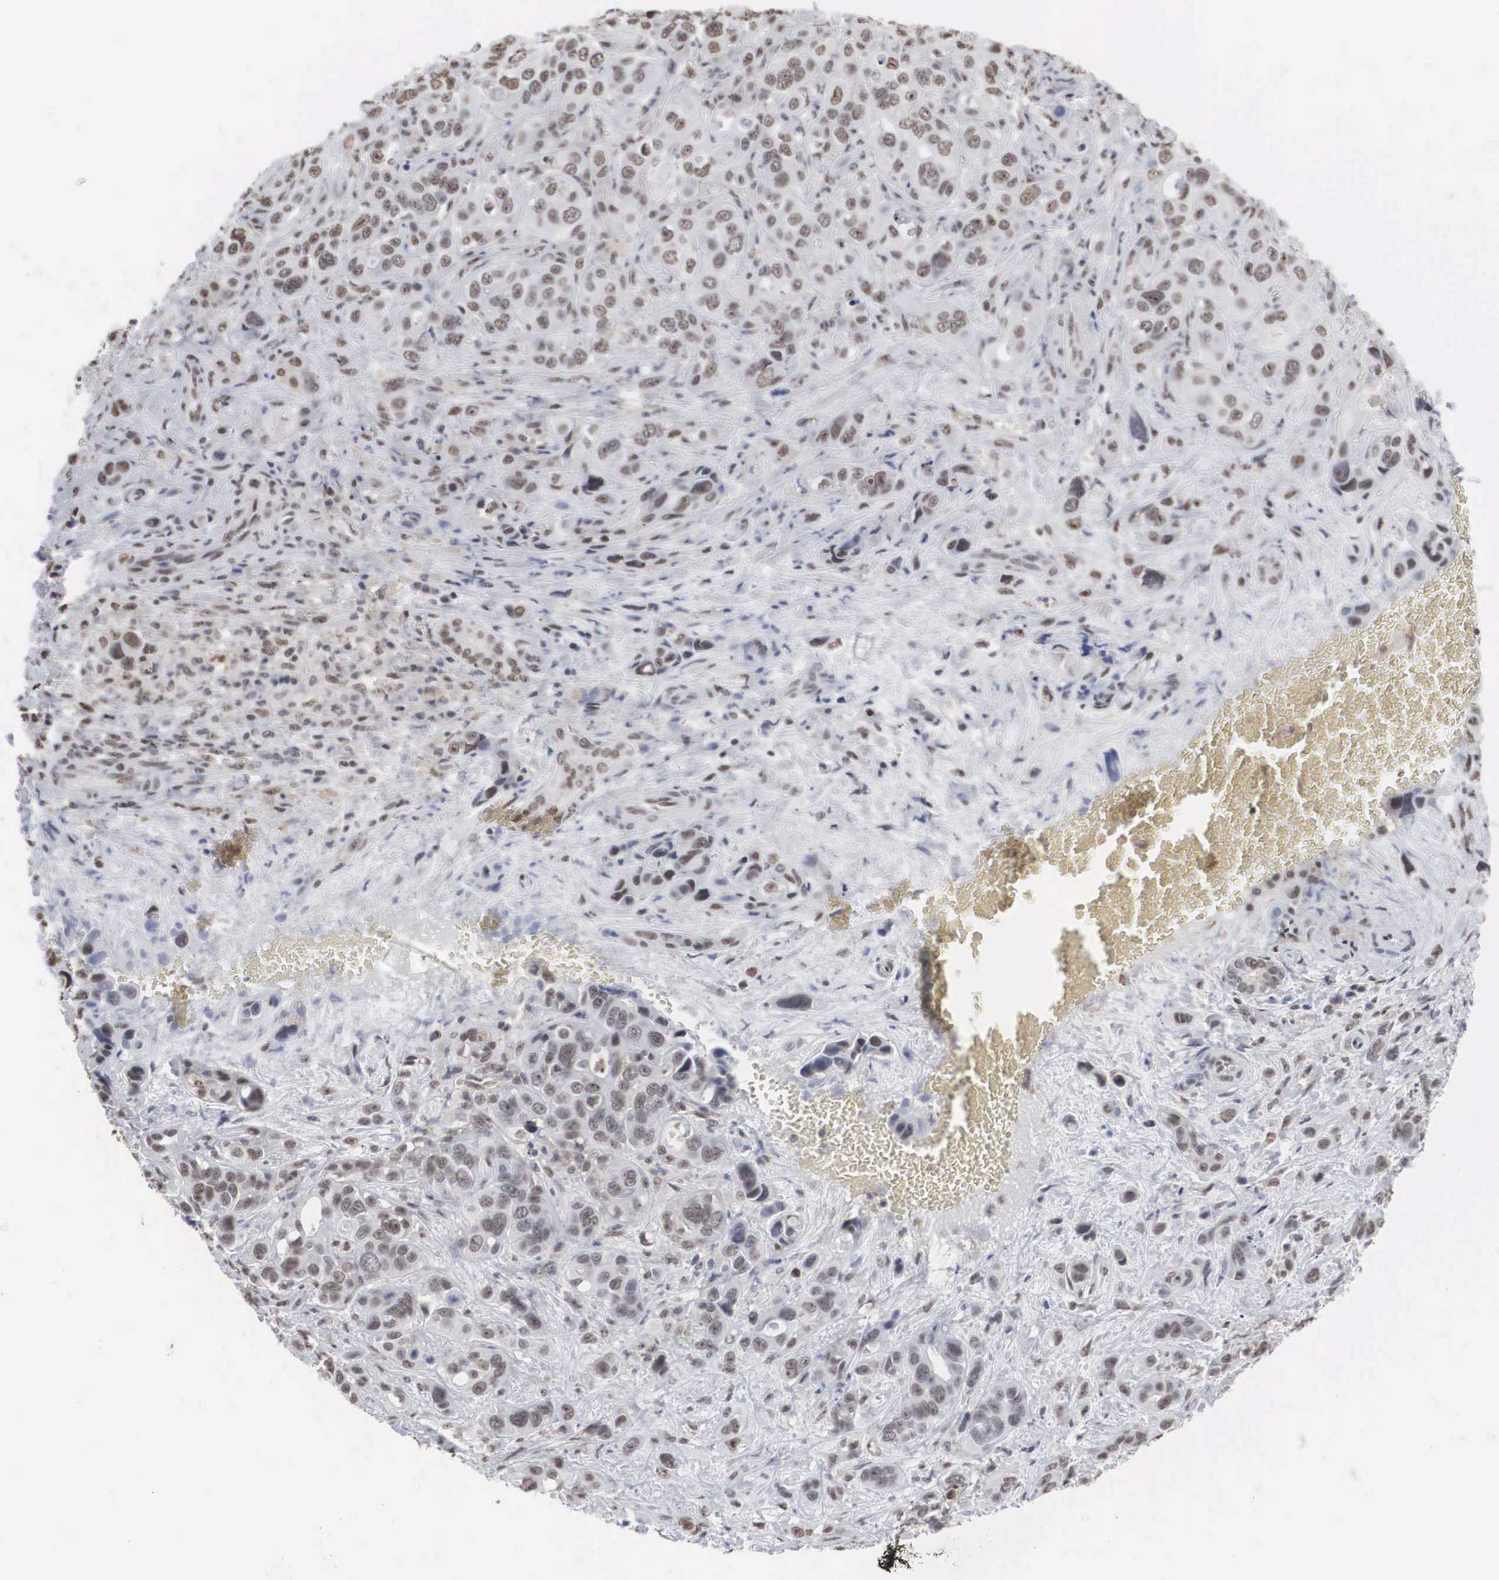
{"staining": {"intensity": "weak", "quantity": "<25%", "location": "cytoplasmic/membranous,nuclear"}, "tissue": "liver cancer", "cell_type": "Tumor cells", "image_type": "cancer", "snomed": [{"axis": "morphology", "description": "Cholangiocarcinoma"}, {"axis": "topography", "description": "Liver"}], "caption": "Protein analysis of cholangiocarcinoma (liver) reveals no significant staining in tumor cells. (DAB immunohistochemistry (IHC) visualized using brightfield microscopy, high magnification).", "gene": "AUTS2", "patient": {"sex": "female", "age": 79}}